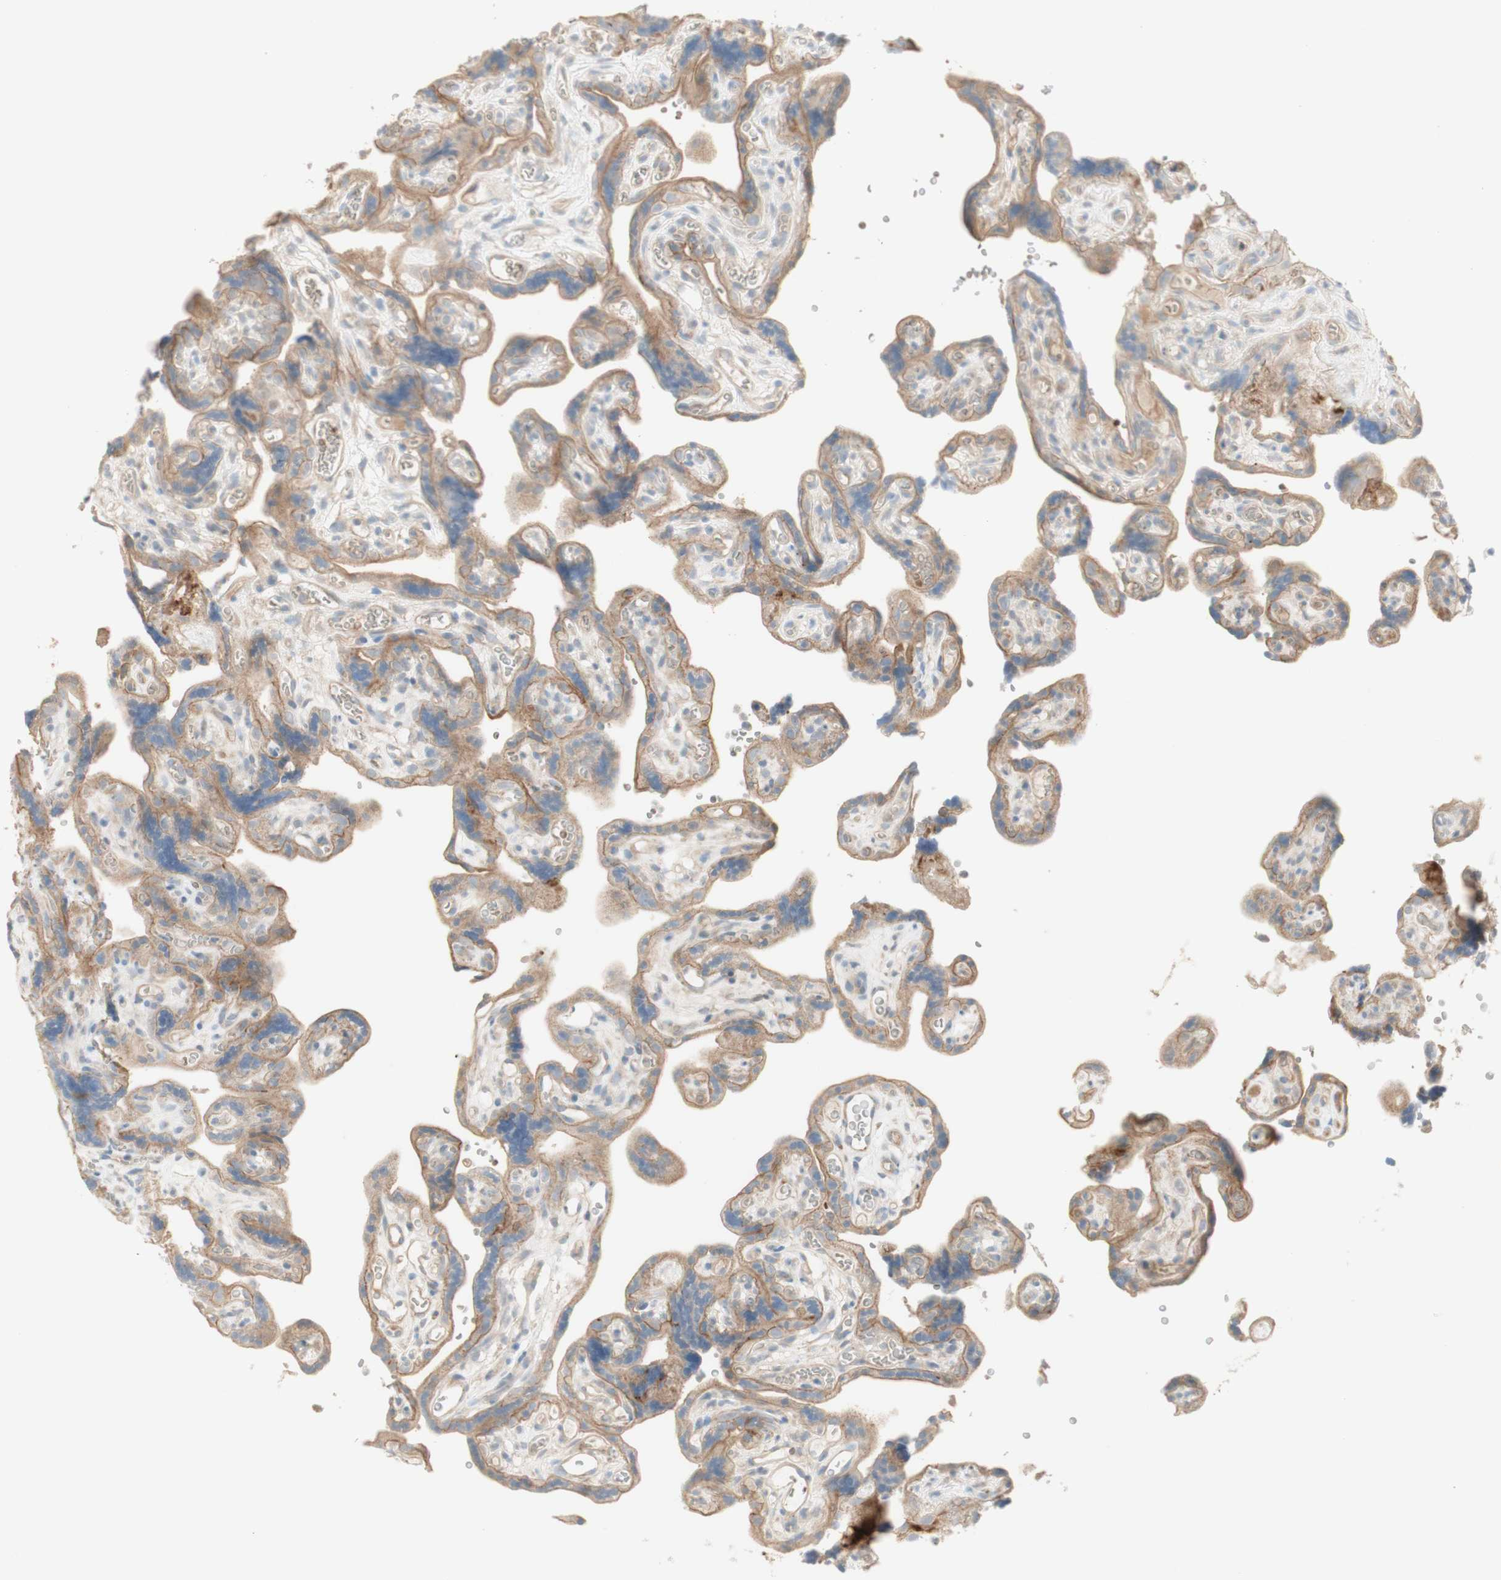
{"staining": {"intensity": "moderate", "quantity": ">75%", "location": "cytoplasmic/membranous"}, "tissue": "placenta", "cell_type": "Trophoblastic cells", "image_type": "normal", "snomed": [{"axis": "morphology", "description": "Normal tissue, NOS"}, {"axis": "topography", "description": "Placenta"}], "caption": "Immunohistochemical staining of benign placenta shows moderate cytoplasmic/membranous protein staining in about >75% of trophoblastic cells.", "gene": "PTGER4", "patient": {"sex": "female", "age": 30}}